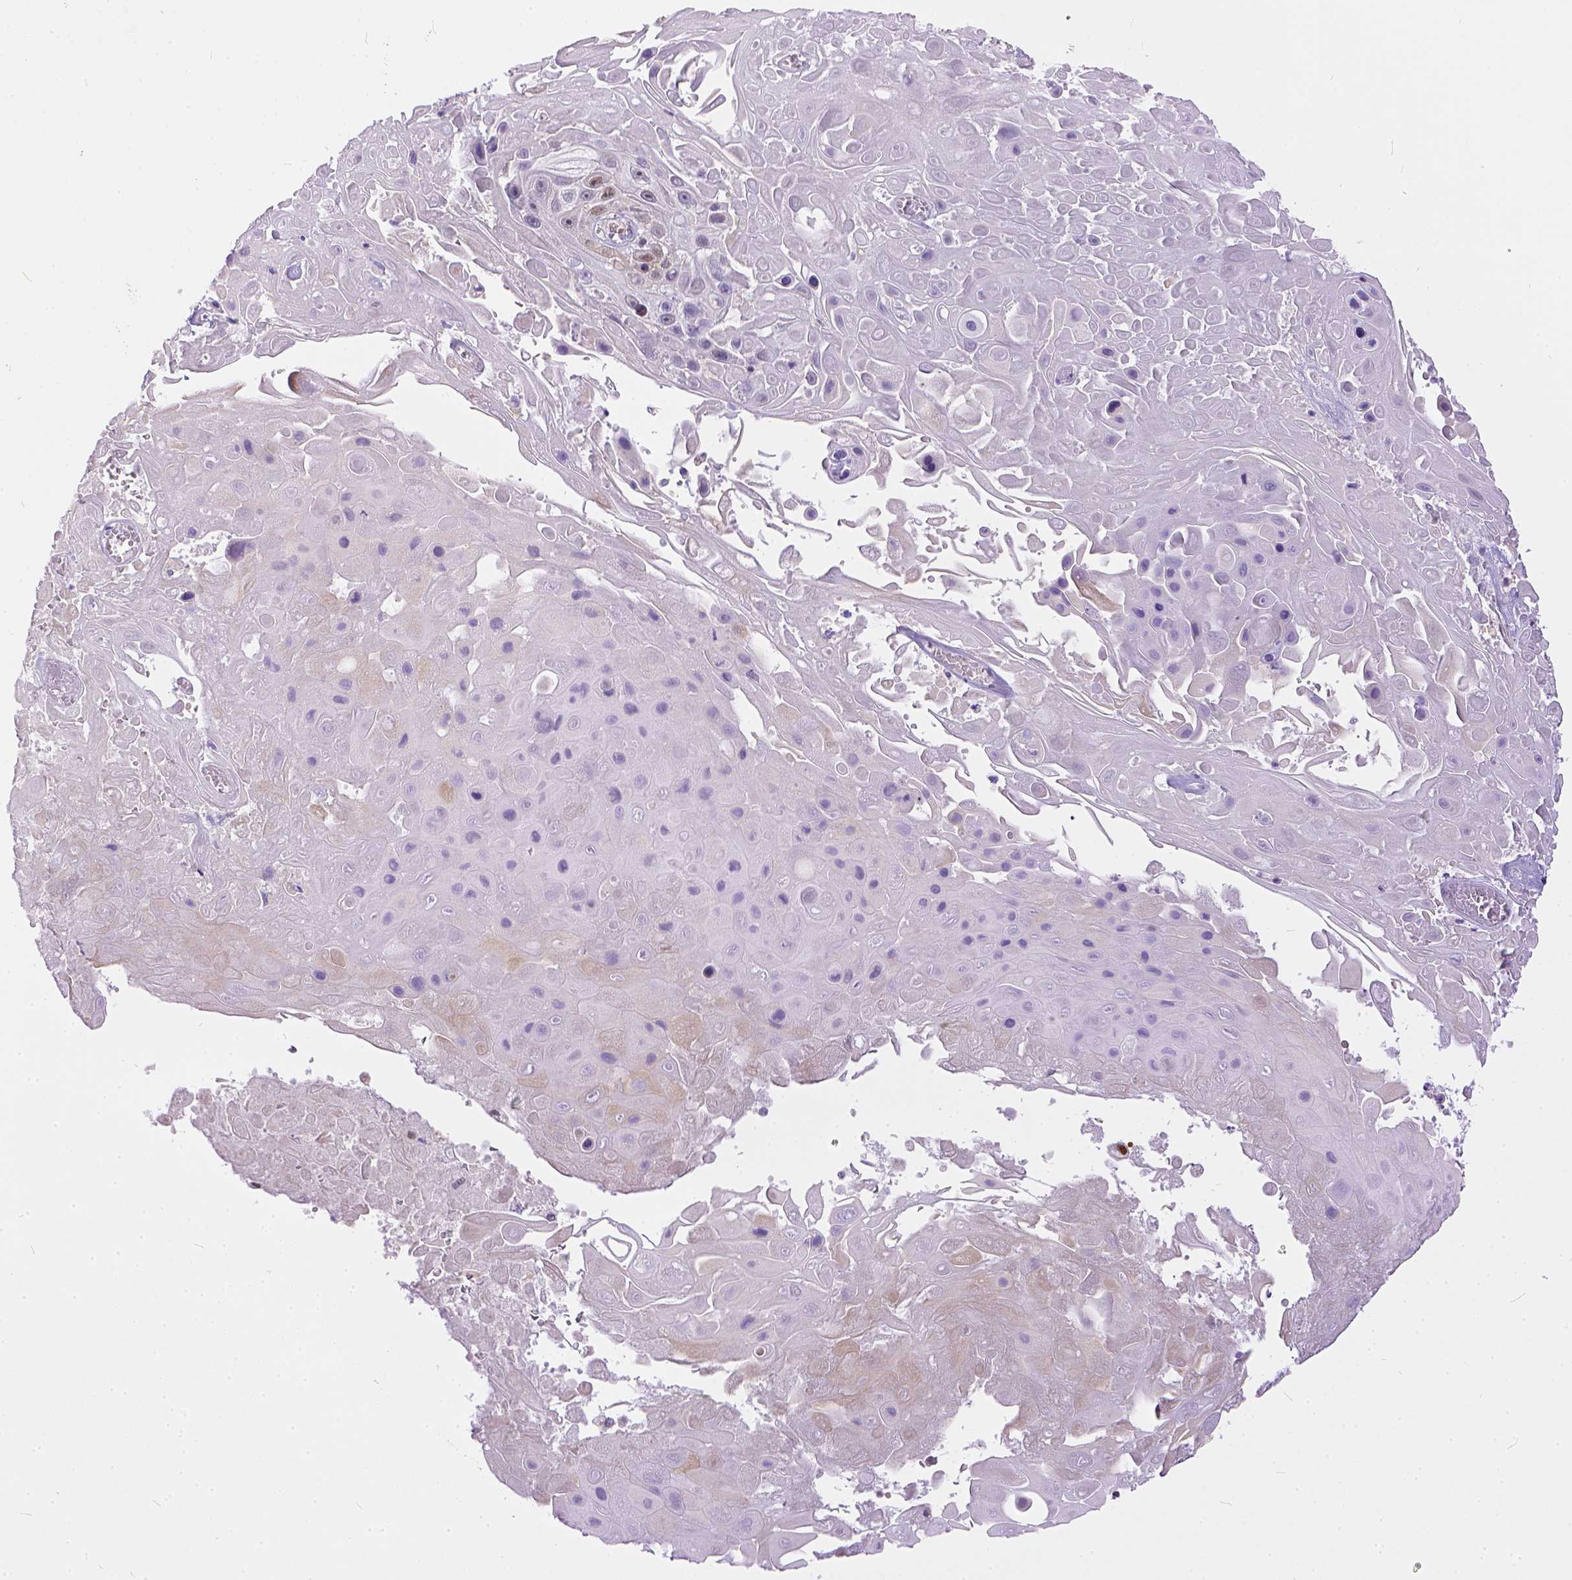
{"staining": {"intensity": "moderate", "quantity": ">75%", "location": "nuclear"}, "tissue": "skin cancer", "cell_type": "Tumor cells", "image_type": "cancer", "snomed": [{"axis": "morphology", "description": "Squamous cell carcinoma, NOS"}, {"axis": "topography", "description": "Skin"}], "caption": "Immunohistochemistry of skin cancer exhibits medium levels of moderate nuclear expression in approximately >75% of tumor cells. Nuclei are stained in blue.", "gene": "ERCC1", "patient": {"sex": "male", "age": 82}}